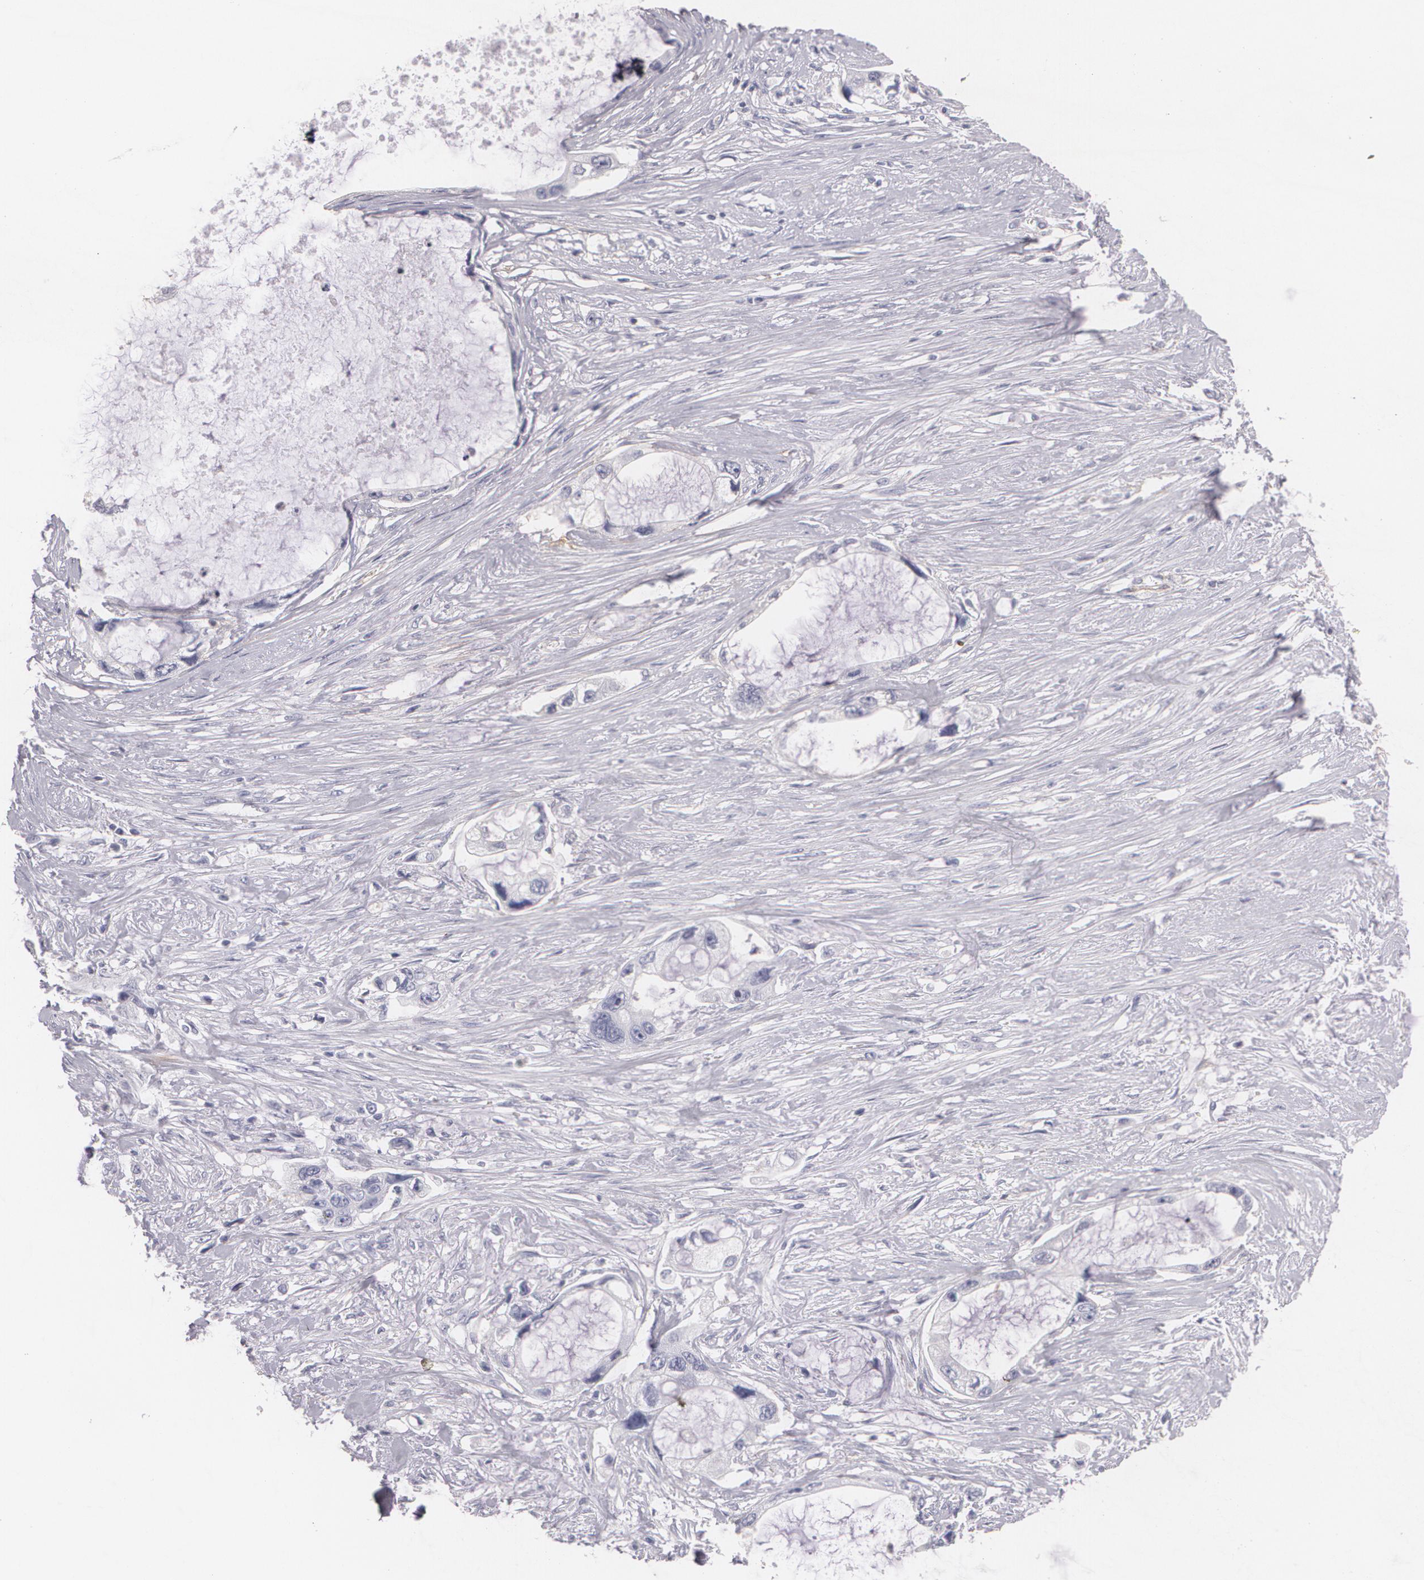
{"staining": {"intensity": "negative", "quantity": "none", "location": "none"}, "tissue": "pancreatic cancer", "cell_type": "Tumor cells", "image_type": "cancer", "snomed": [{"axis": "morphology", "description": "Adenocarcinoma, NOS"}, {"axis": "topography", "description": "Pancreas"}, {"axis": "topography", "description": "Stomach, upper"}], "caption": "Tumor cells are negative for brown protein staining in pancreatic adenocarcinoma. The staining was performed using DAB (3,3'-diaminobenzidine) to visualize the protein expression in brown, while the nuclei were stained in blue with hematoxylin (Magnification: 20x).", "gene": "NGFR", "patient": {"sex": "male", "age": 77}}